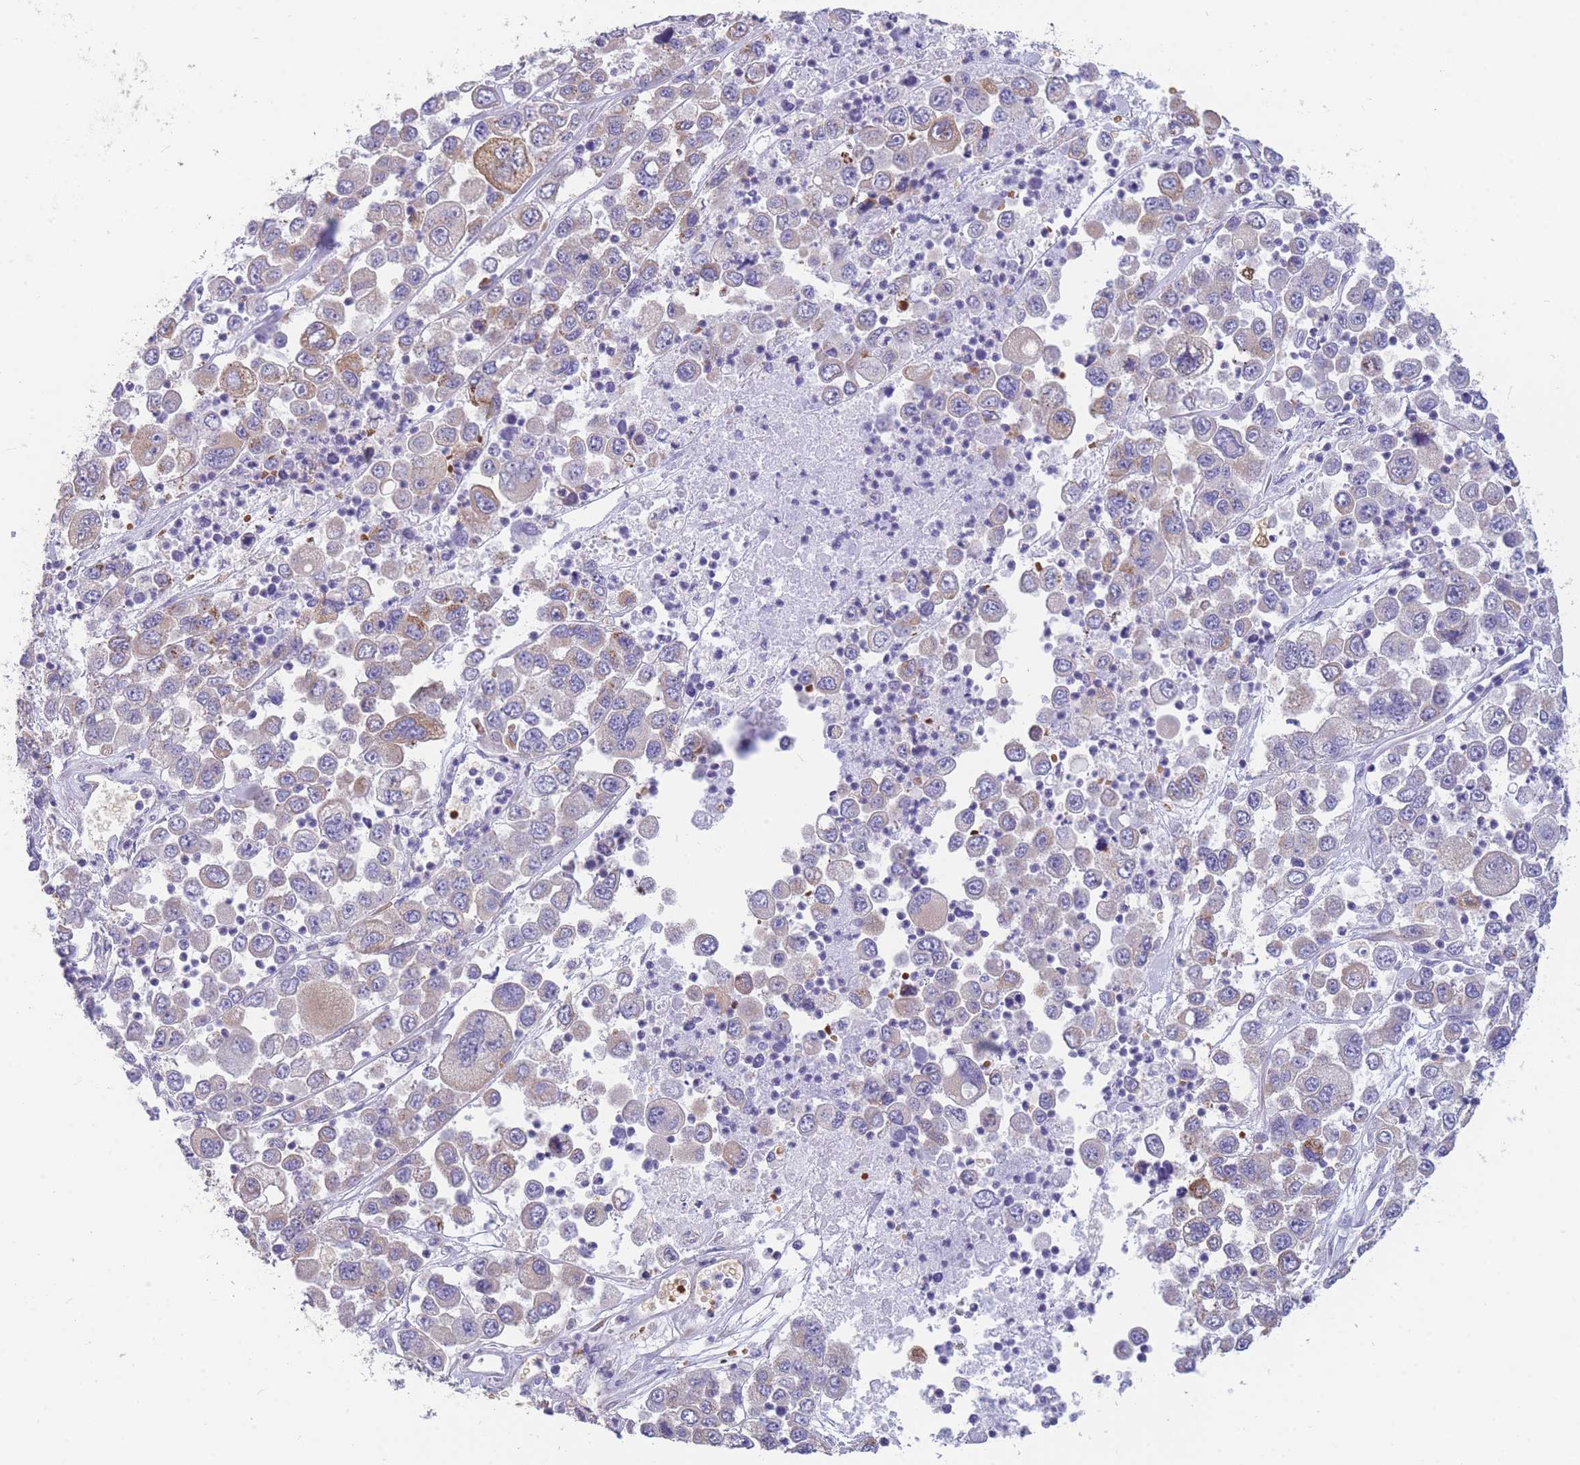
{"staining": {"intensity": "weak", "quantity": "25%-75%", "location": "cytoplasmic/membranous"}, "tissue": "melanoma", "cell_type": "Tumor cells", "image_type": "cancer", "snomed": [{"axis": "morphology", "description": "Malignant melanoma, Metastatic site"}, {"axis": "topography", "description": "Lymph node"}], "caption": "Tumor cells show low levels of weak cytoplasmic/membranous expression in about 25%-75% of cells in malignant melanoma (metastatic site).", "gene": "ANKRD53", "patient": {"sex": "female", "age": 54}}